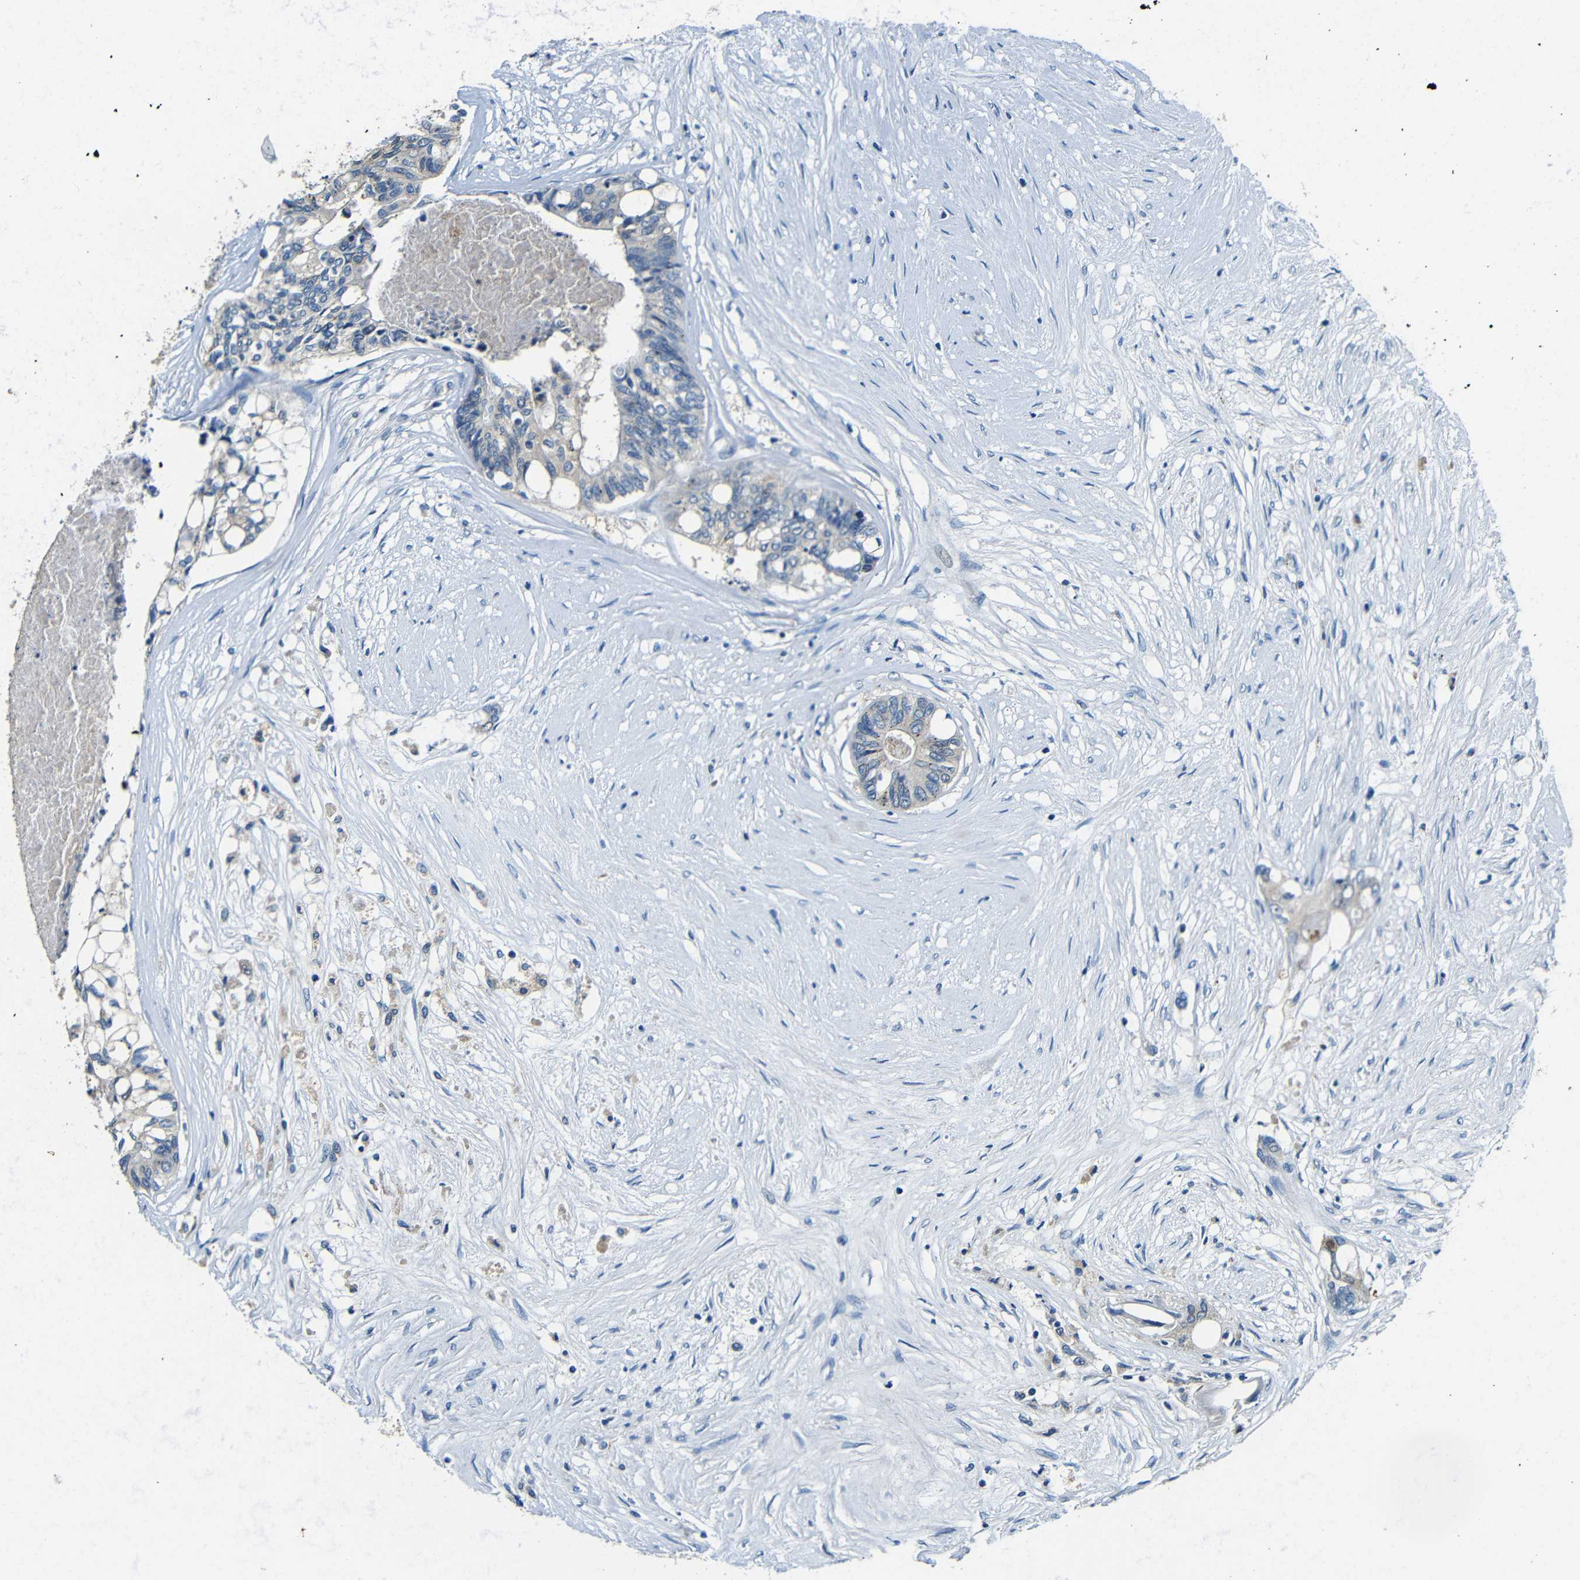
{"staining": {"intensity": "negative", "quantity": "none", "location": "none"}, "tissue": "colorectal cancer", "cell_type": "Tumor cells", "image_type": "cancer", "snomed": [{"axis": "morphology", "description": "Adenocarcinoma, NOS"}, {"axis": "topography", "description": "Rectum"}], "caption": "DAB (3,3'-diaminobenzidine) immunohistochemical staining of colorectal cancer demonstrates no significant staining in tumor cells.", "gene": "FMO5", "patient": {"sex": "male", "age": 63}}